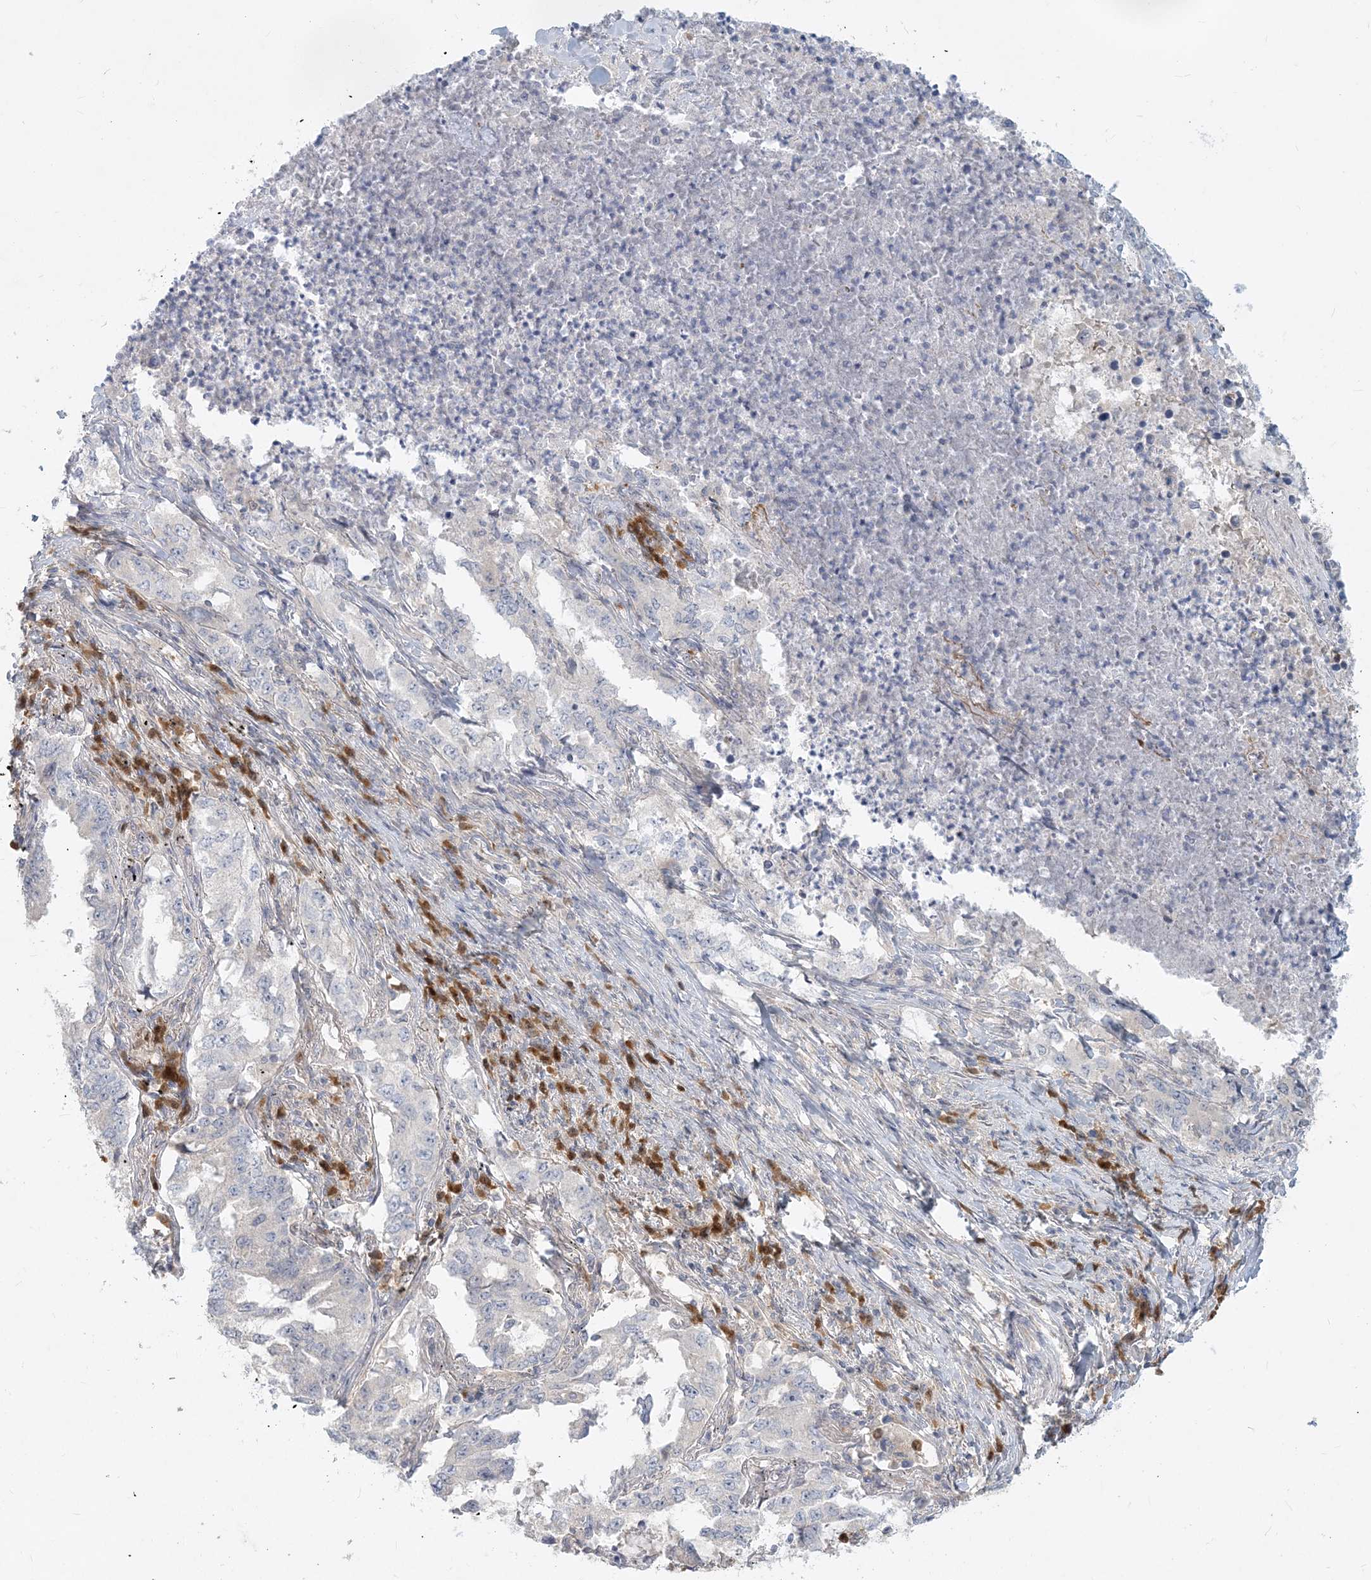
{"staining": {"intensity": "negative", "quantity": "none", "location": "none"}, "tissue": "lung cancer", "cell_type": "Tumor cells", "image_type": "cancer", "snomed": [{"axis": "morphology", "description": "Adenocarcinoma, NOS"}, {"axis": "topography", "description": "Lung"}], "caption": "Lung cancer stained for a protein using immunohistochemistry (IHC) exhibits no expression tumor cells.", "gene": "GMPPA", "patient": {"sex": "female", "age": 51}}